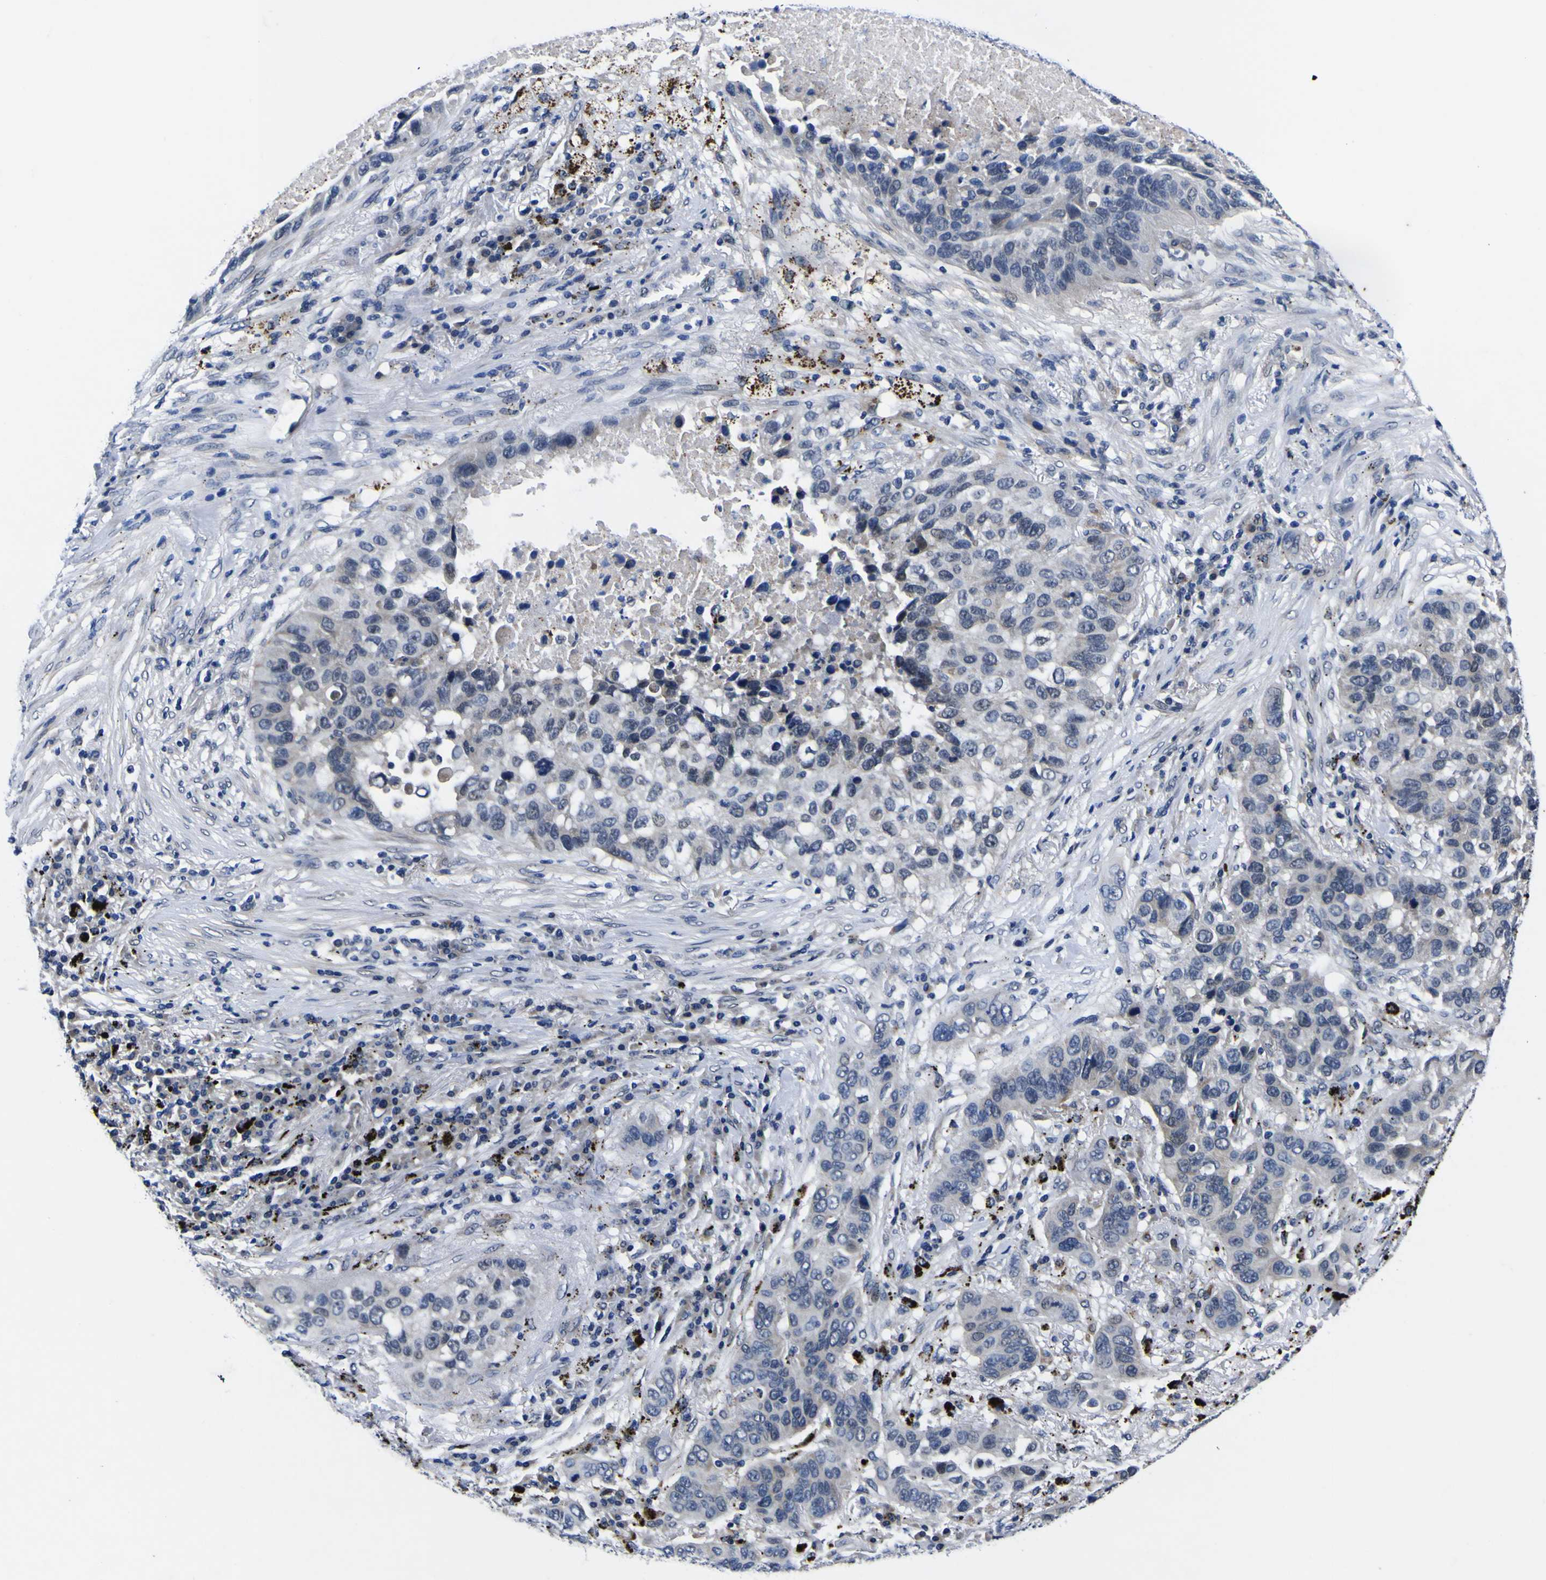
{"staining": {"intensity": "negative", "quantity": "none", "location": "none"}, "tissue": "lung cancer", "cell_type": "Tumor cells", "image_type": "cancer", "snomed": [{"axis": "morphology", "description": "Squamous cell carcinoma, NOS"}, {"axis": "topography", "description": "Lung"}], "caption": "Tumor cells are negative for brown protein staining in lung squamous cell carcinoma.", "gene": "IGFLR1", "patient": {"sex": "male", "age": 57}}